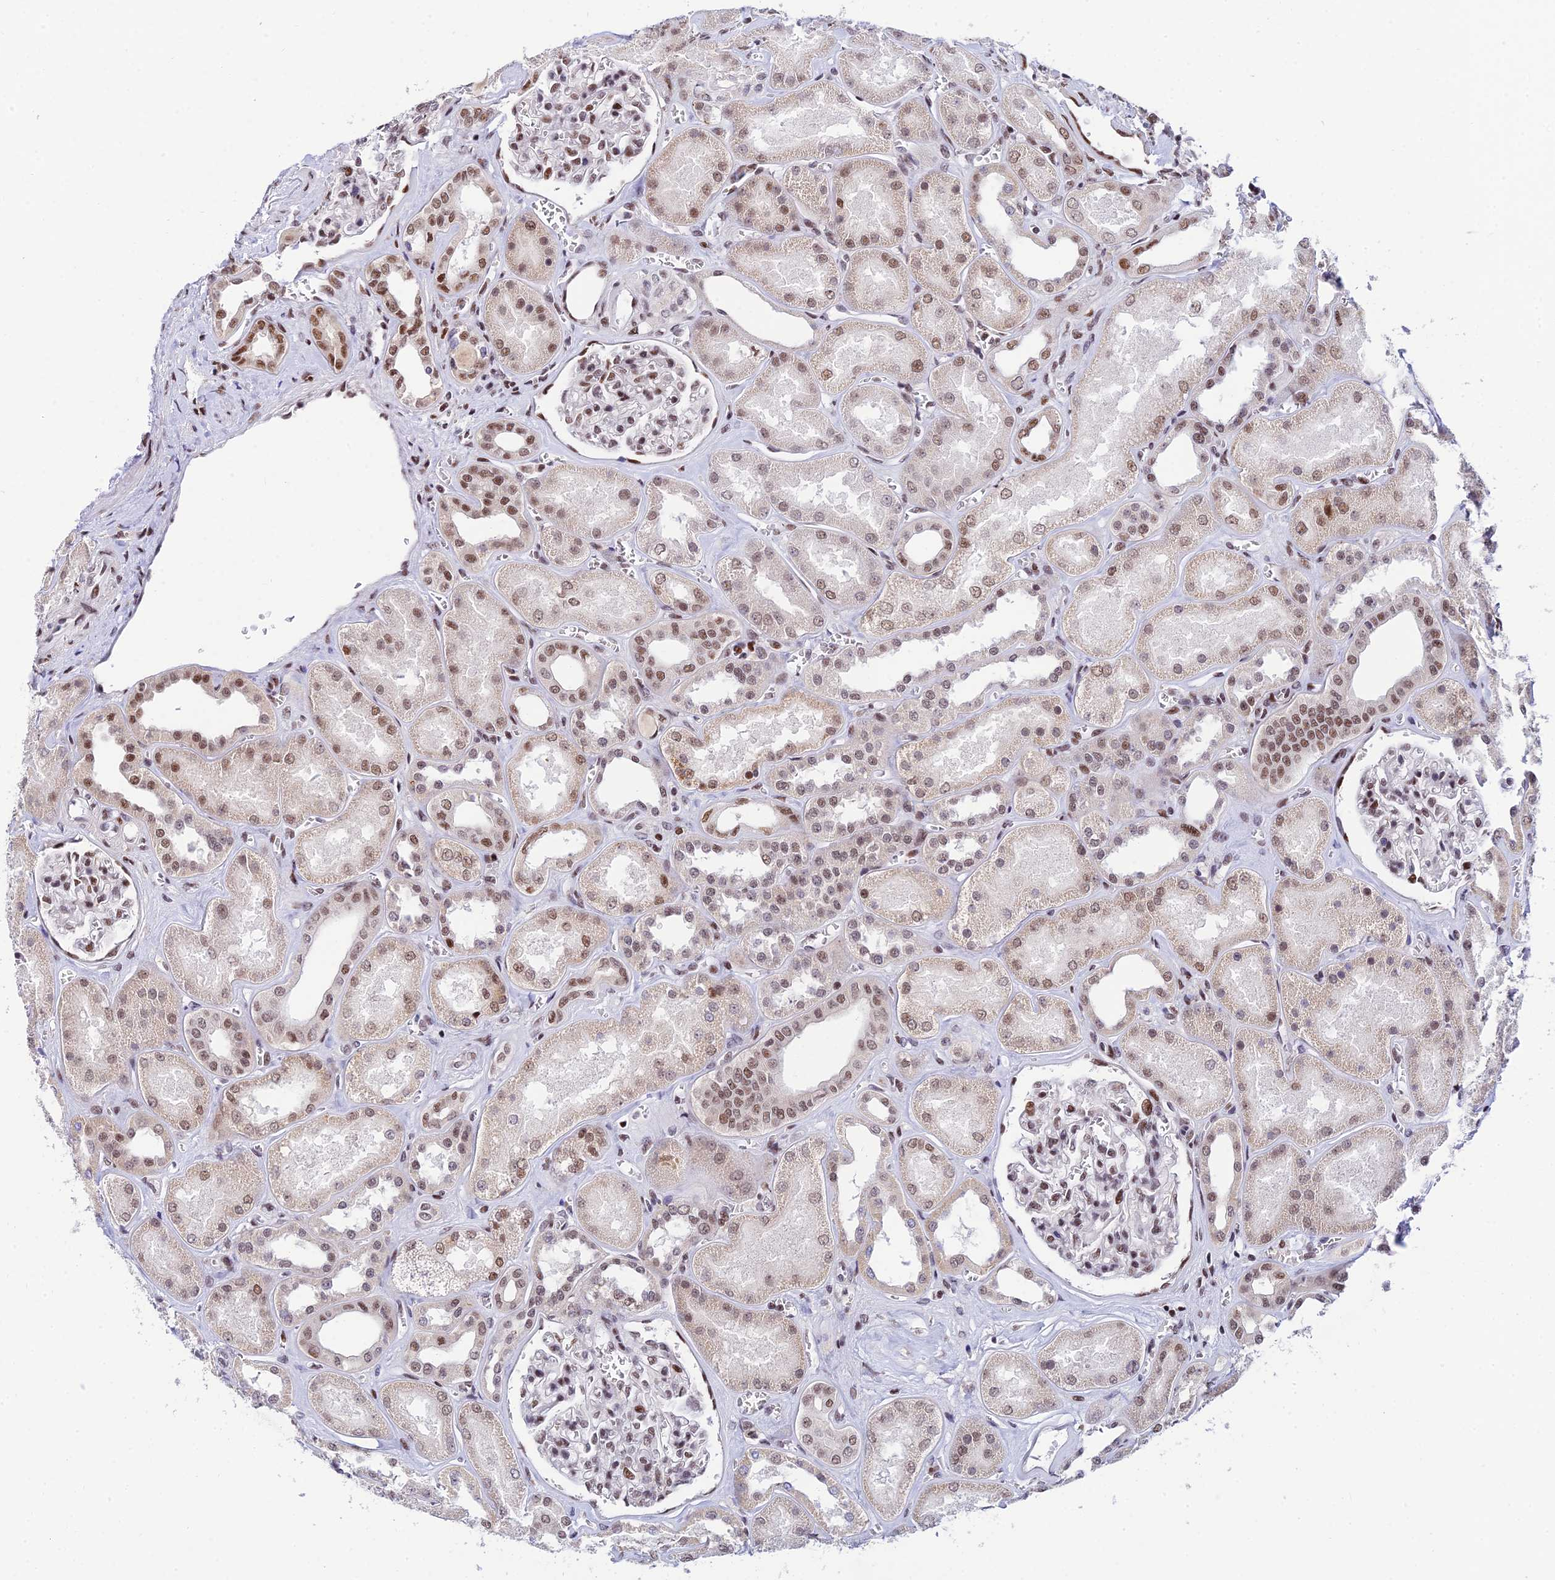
{"staining": {"intensity": "moderate", "quantity": "25%-75%", "location": "nuclear"}, "tissue": "kidney", "cell_type": "Cells in glomeruli", "image_type": "normal", "snomed": [{"axis": "morphology", "description": "Normal tissue, NOS"}, {"axis": "morphology", "description": "Adenocarcinoma, NOS"}, {"axis": "topography", "description": "Kidney"}], "caption": "Immunohistochemistry image of normal human kidney stained for a protein (brown), which displays medium levels of moderate nuclear expression in approximately 25%-75% of cells in glomeruli.", "gene": "USP22", "patient": {"sex": "female", "age": 68}}